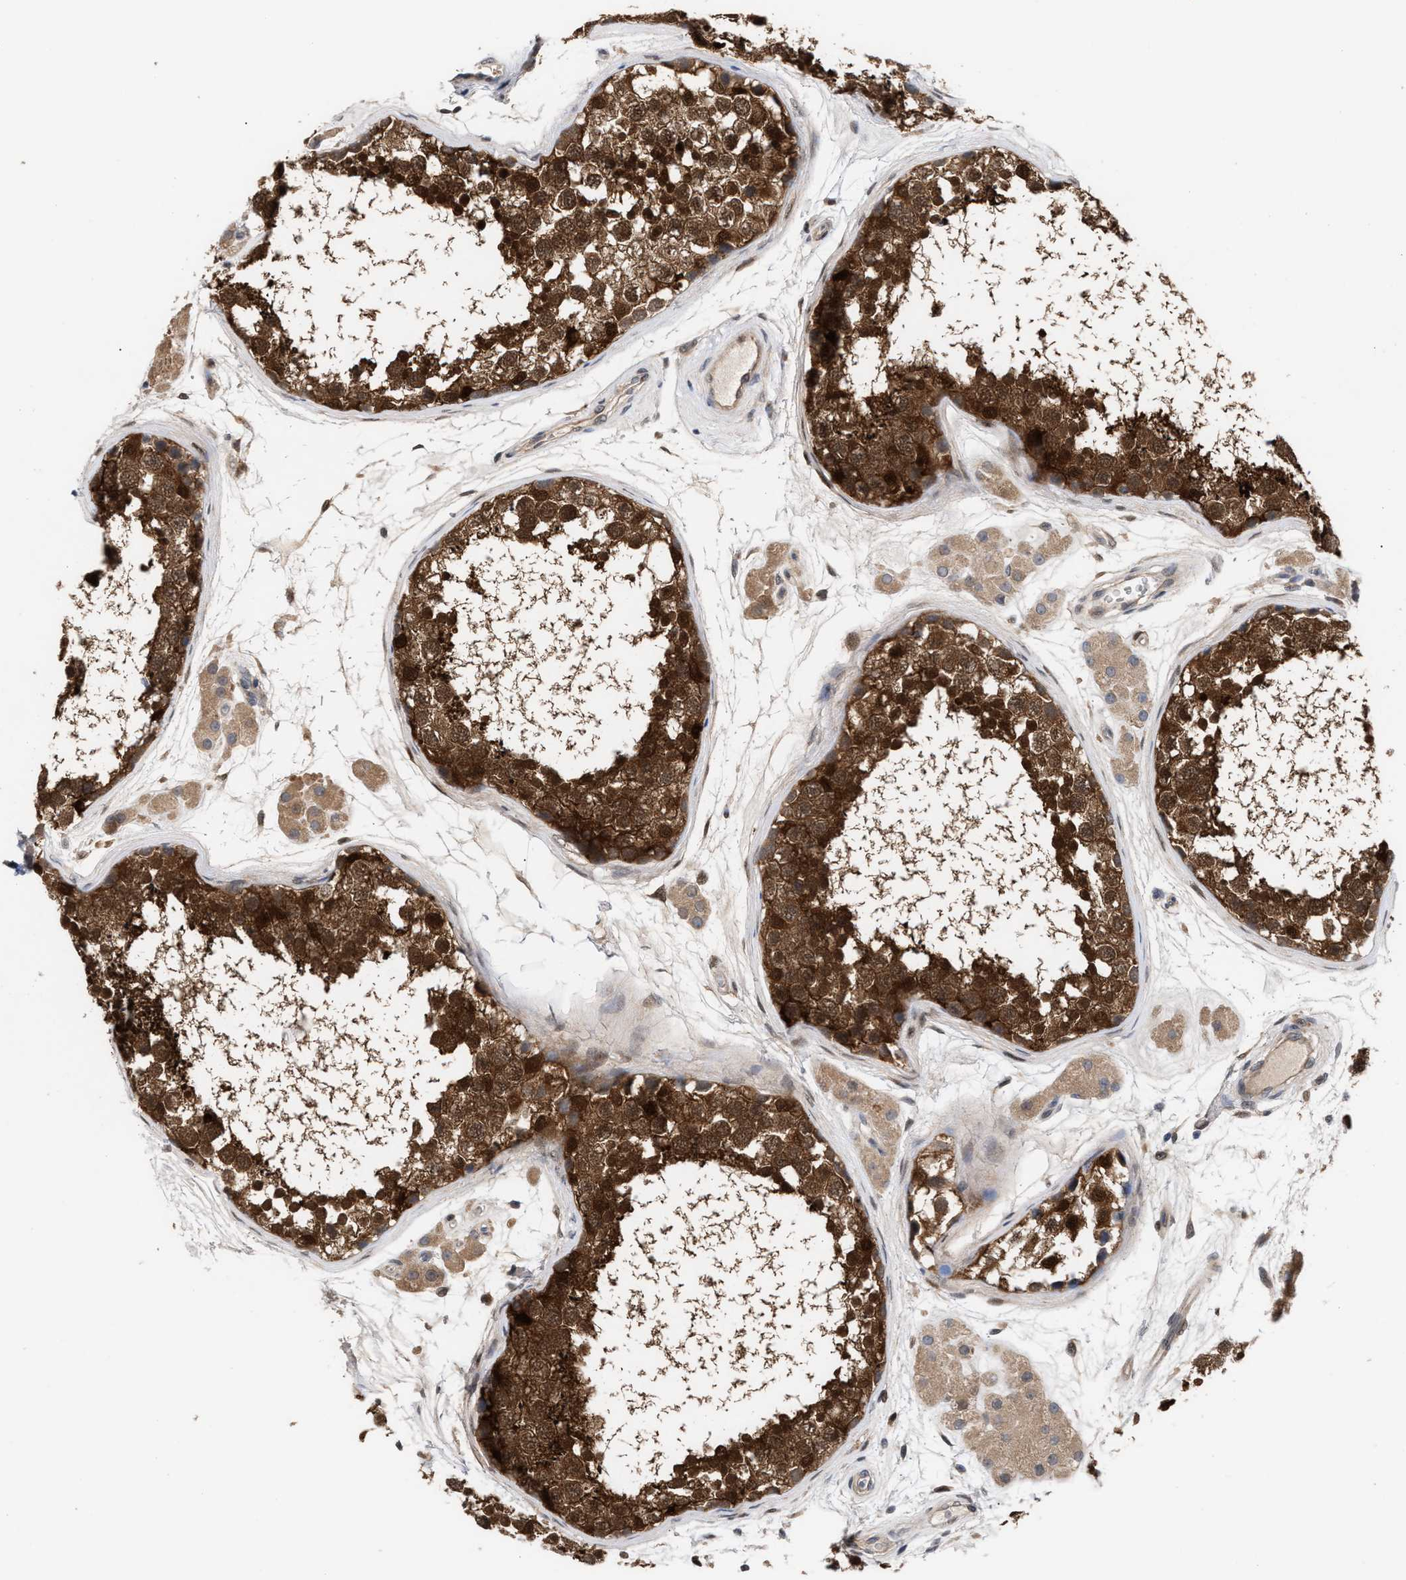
{"staining": {"intensity": "strong", "quantity": ">75%", "location": "cytoplasmic/membranous,nuclear"}, "tissue": "testis", "cell_type": "Cells in seminiferous ducts", "image_type": "normal", "snomed": [{"axis": "morphology", "description": "Normal tissue, NOS"}, {"axis": "topography", "description": "Testis"}], "caption": "Strong cytoplasmic/membranous,nuclear positivity for a protein is present in about >75% of cells in seminiferous ducts of unremarkable testis using immunohistochemistry (IHC).", "gene": "TP53I3", "patient": {"sex": "male", "age": 56}}